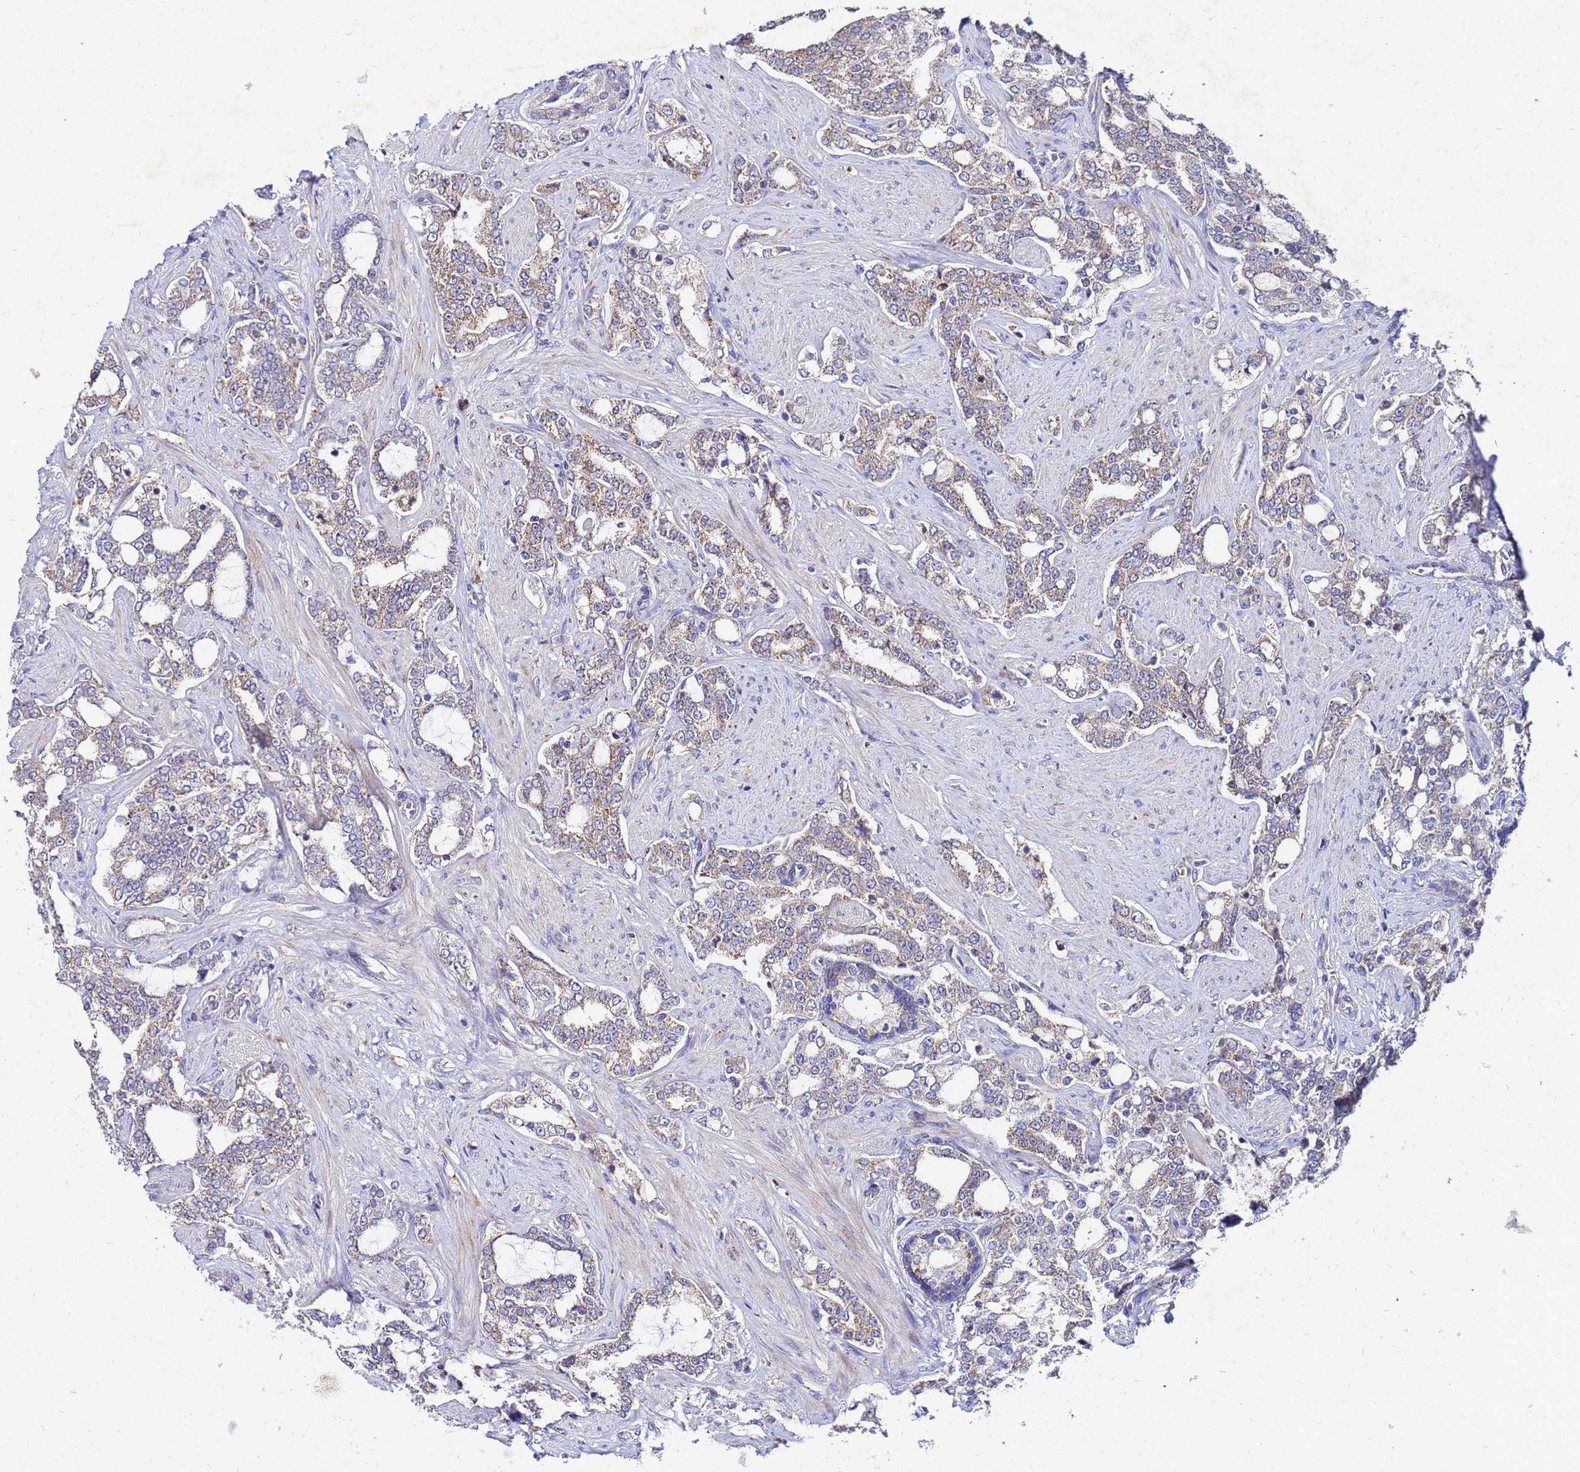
{"staining": {"intensity": "moderate", "quantity": ">75%", "location": "cytoplasmic/membranous"}, "tissue": "prostate cancer", "cell_type": "Tumor cells", "image_type": "cancer", "snomed": [{"axis": "morphology", "description": "Adenocarcinoma, High grade"}, {"axis": "topography", "description": "Prostate"}], "caption": "A histopathology image showing moderate cytoplasmic/membranous expression in about >75% of tumor cells in prostate high-grade adenocarcinoma, as visualized by brown immunohistochemical staining.", "gene": "FAHD2A", "patient": {"sex": "male", "age": 64}}